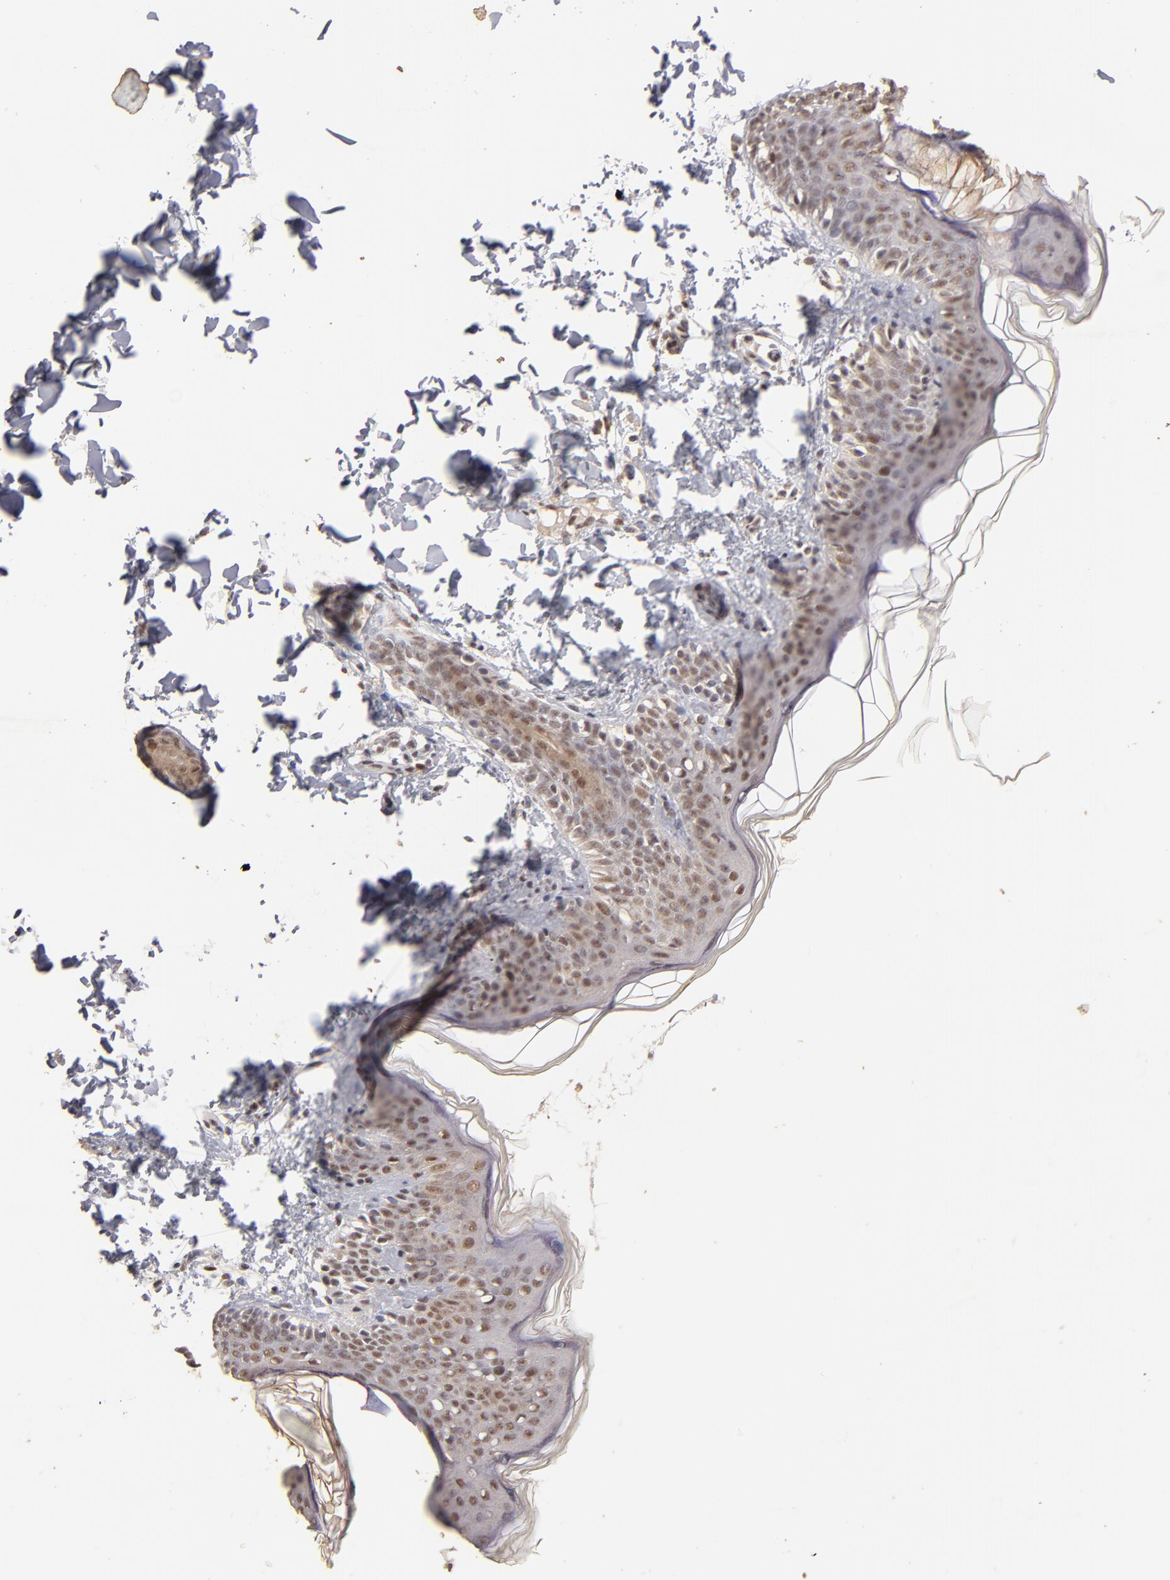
{"staining": {"intensity": "moderate", "quantity": ">75%", "location": "nuclear"}, "tissue": "skin", "cell_type": "Fibroblasts", "image_type": "normal", "snomed": [{"axis": "morphology", "description": "Normal tissue, NOS"}, {"axis": "topography", "description": "Skin"}], "caption": "Immunohistochemistry (DAB) staining of benign human skin exhibits moderate nuclear protein staining in about >75% of fibroblasts. The staining was performed using DAB, with brown indicating positive protein expression. Nuclei are stained blue with hematoxylin.", "gene": "CLOCK", "patient": {"sex": "female", "age": 4}}